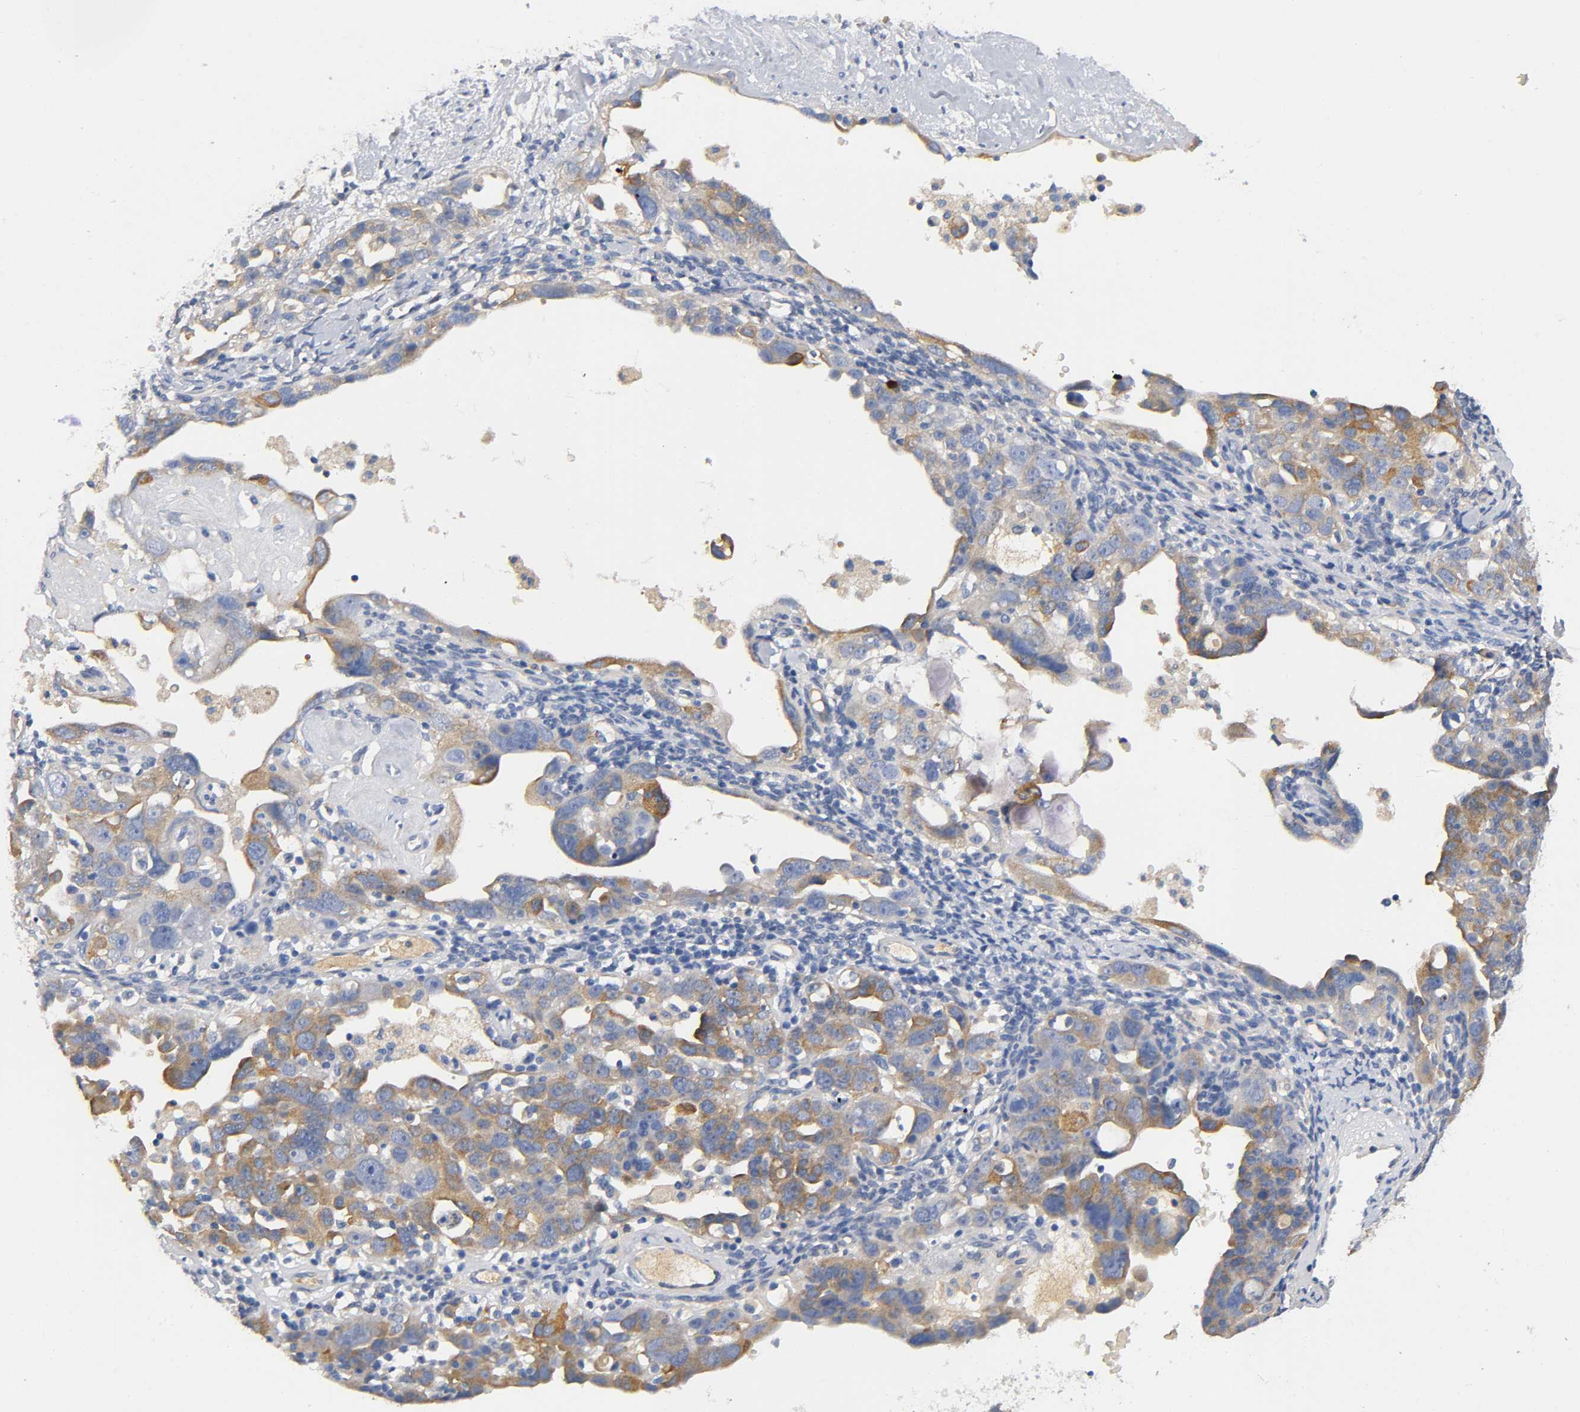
{"staining": {"intensity": "moderate", "quantity": ">75%", "location": "cytoplasmic/membranous"}, "tissue": "ovarian cancer", "cell_type": "Tumor cells", "image_type": "cancer", "snomed": [{"axis": "morphology", "description": "Cystadenocarcinoma, serous, NOS"}, {"axis": "topography", "description": "Ovary"}], "caption": "A medium amount of moderate cytoplasmic/membranous positivity is identified in about >75% of tumor cells in serous cystadenocarcinoma (ovarian) tissue. Nuclei are stained in blue.", "gene": "TNC", "patient": {"sex": "female", "age": 66}}